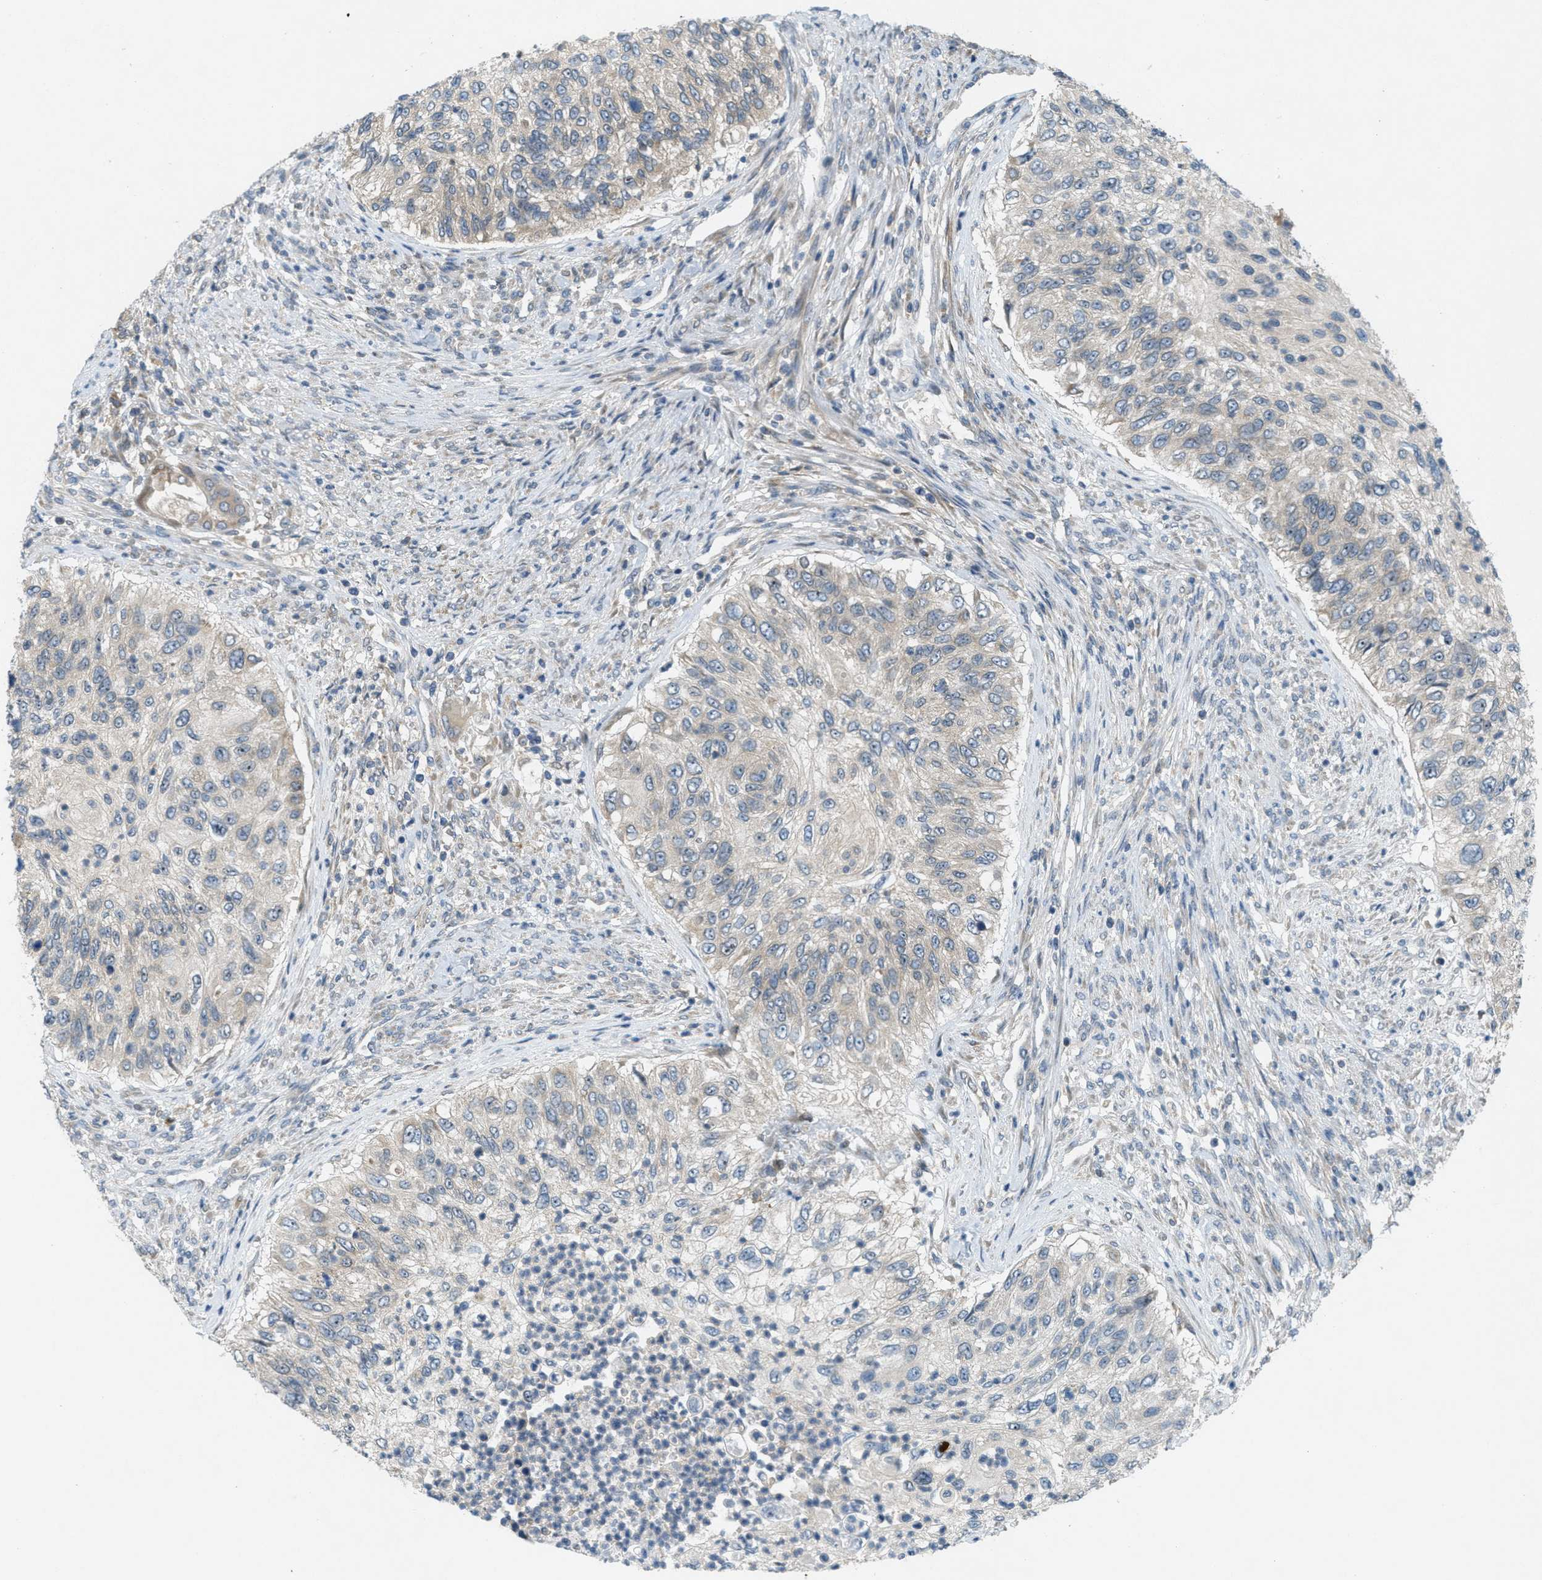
{"staining": {"intensity": "weak", "quantity": "<25%", "location": "cytoplasmic/membranous"}, "tissue": "urothelial cancer", "cell_type": "Tumor cells", "image_type": "cancer", "snomed": [{"axis": "morphology", "description": "Urothelial carcinoma, High grade"}, {"axis": "topography", "description": "Urinary bladder"}], "caption": "An immunohistochemistry (IHC) image of high-grade urothelial carcinoma is shown. There is no staining in tumor cells of high-grade urothelial carcinoma.", "gene": "SIGMAR1", "patient": {"sex": "female", "age": 60}}